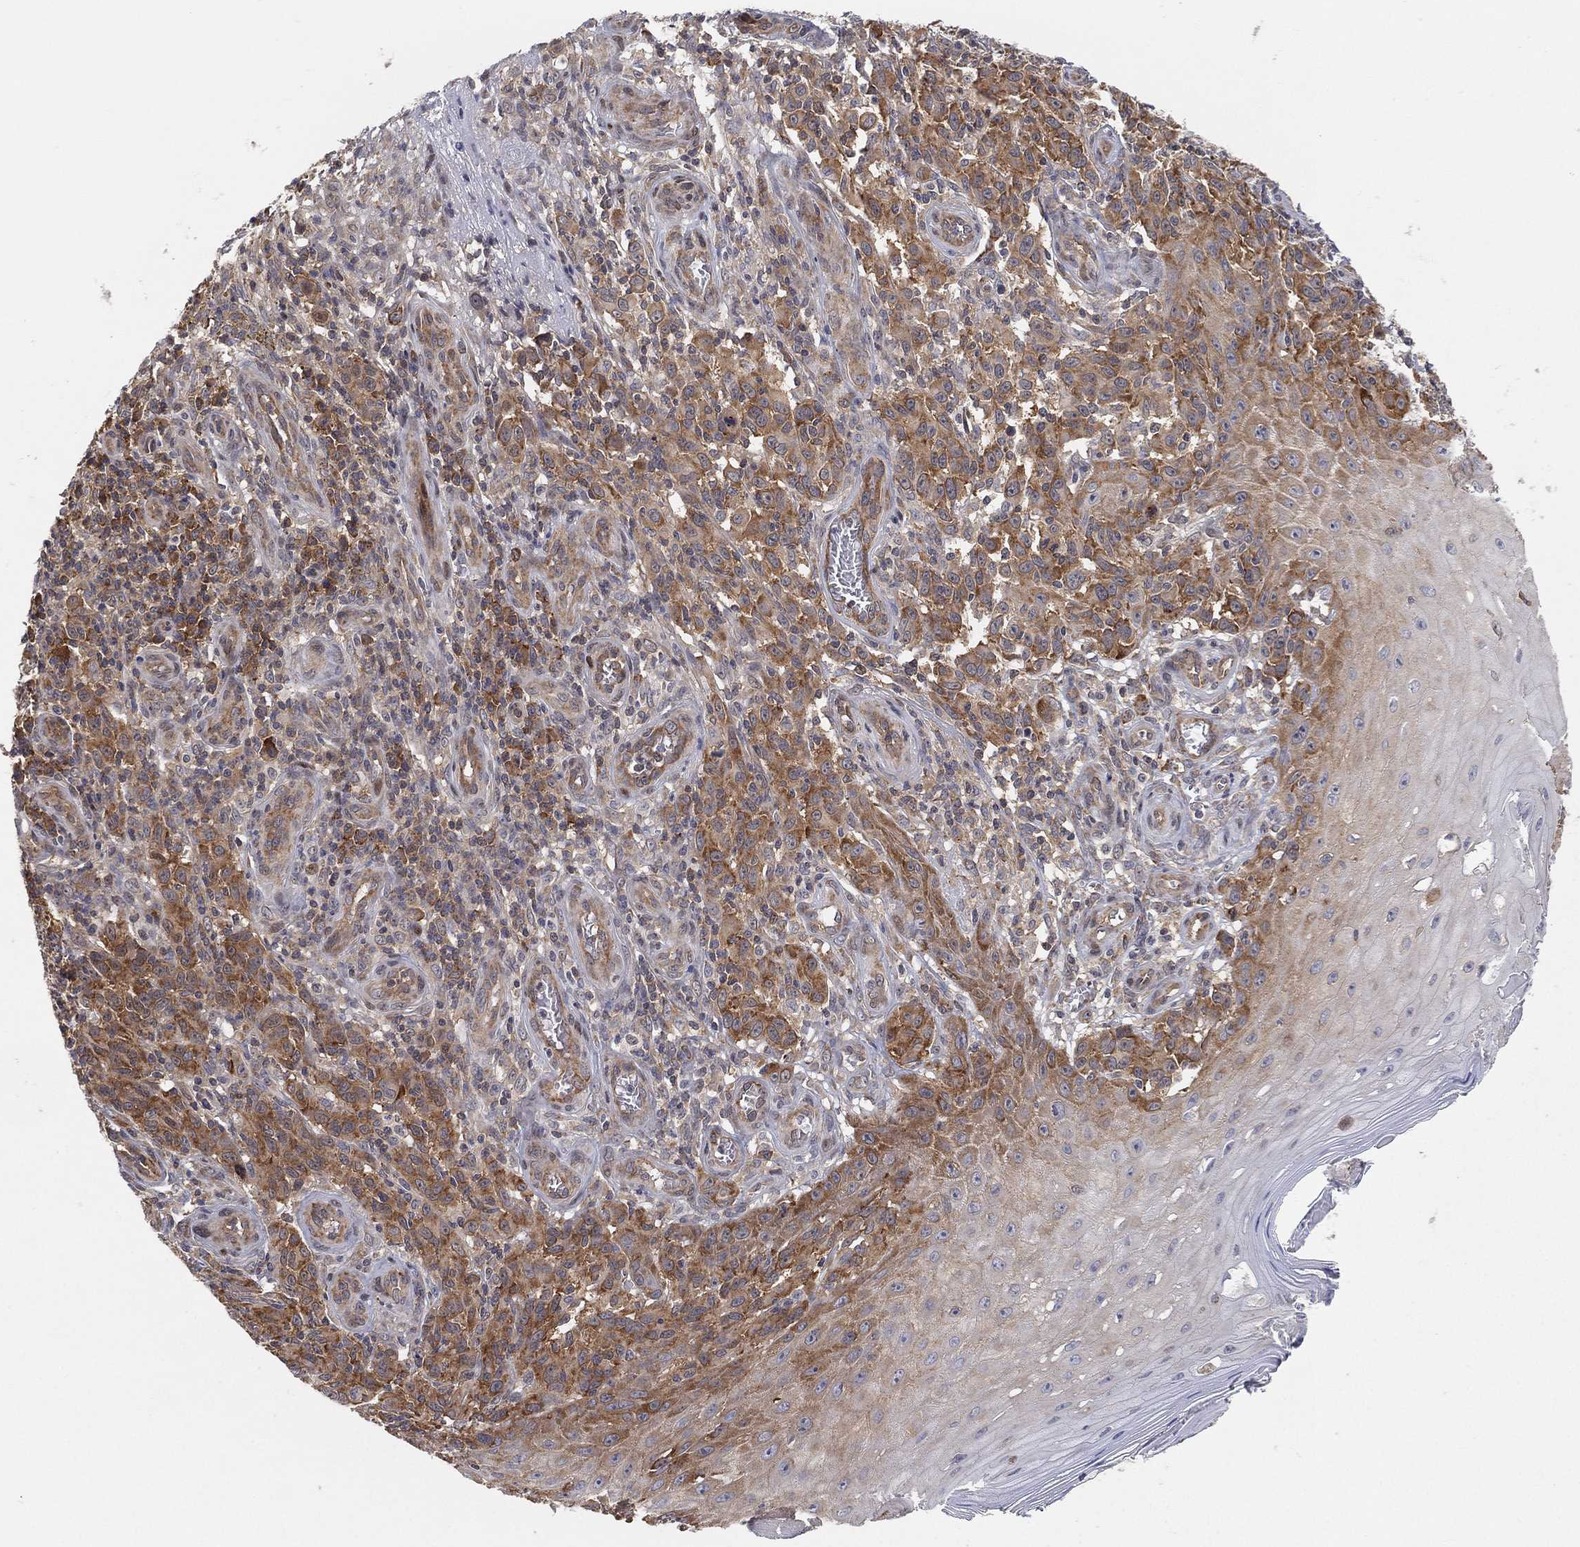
{"staining": {"intensity": "strong", "quantity": "25%-75%", "location": "cytoplasmic/membranous"}, "tissue": "melanoma", "cell_type": "Tumor cells", "image_type": "cancer", "snomed": [{"axis": "morphology", "description": "Malignant melanoma, NOS"}, {"axis": "topography", "description": "Skin"}], "caption": "Immunohistochemistry (IHC) of malignant melanoma exhibits high levels of strong cytoplasmic/membranous expression in about 25%-75% of tumor cells. Using DAB (brown) and hematoxylin (blue) stains, captured at high magnification using brightfield microscopy.", "gene": "TMTC4", "patient": {"sex": "female", "age": 53}}